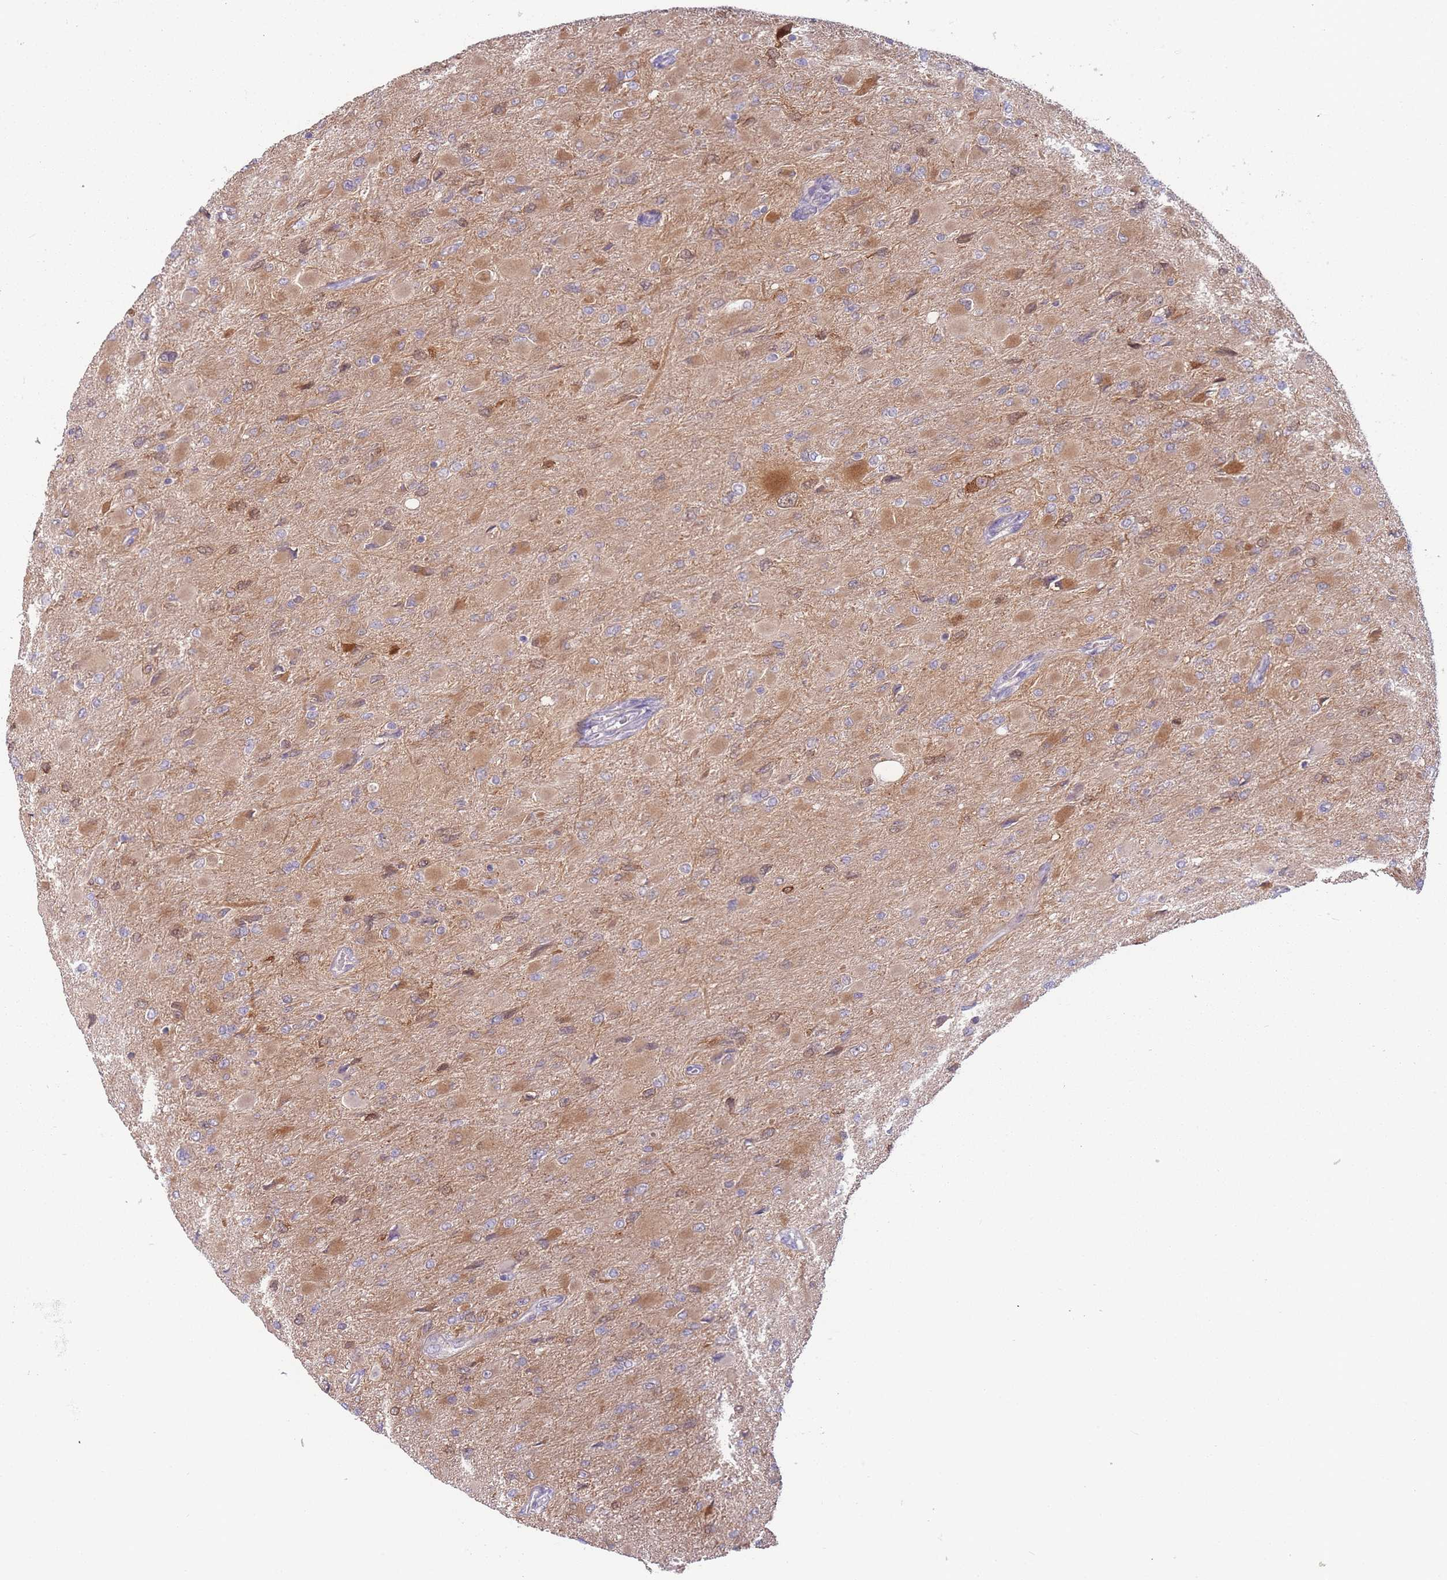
{"staining": {"intensity": "moderate", "quantity": "<25%", "location": "cytoplasmic/membranous"}, "tissue": "glioma", "cell_type": "Tumor cells", "image_type": "cancer", "snomed": [{"axis": "morphology", "description": "Glioma, malignant, High grade"}, {"axis": "topography", "description": "Cerebral cortex"}], "caption": "Human malignant high-grade glioma stained for a protein (brown) demonstrates moderate cytoplasmic/membranous positive staining in approximately <25% of tumor cells.", "gene": "SPHKAP", "patient": {"sex": "female", "age": 36}}